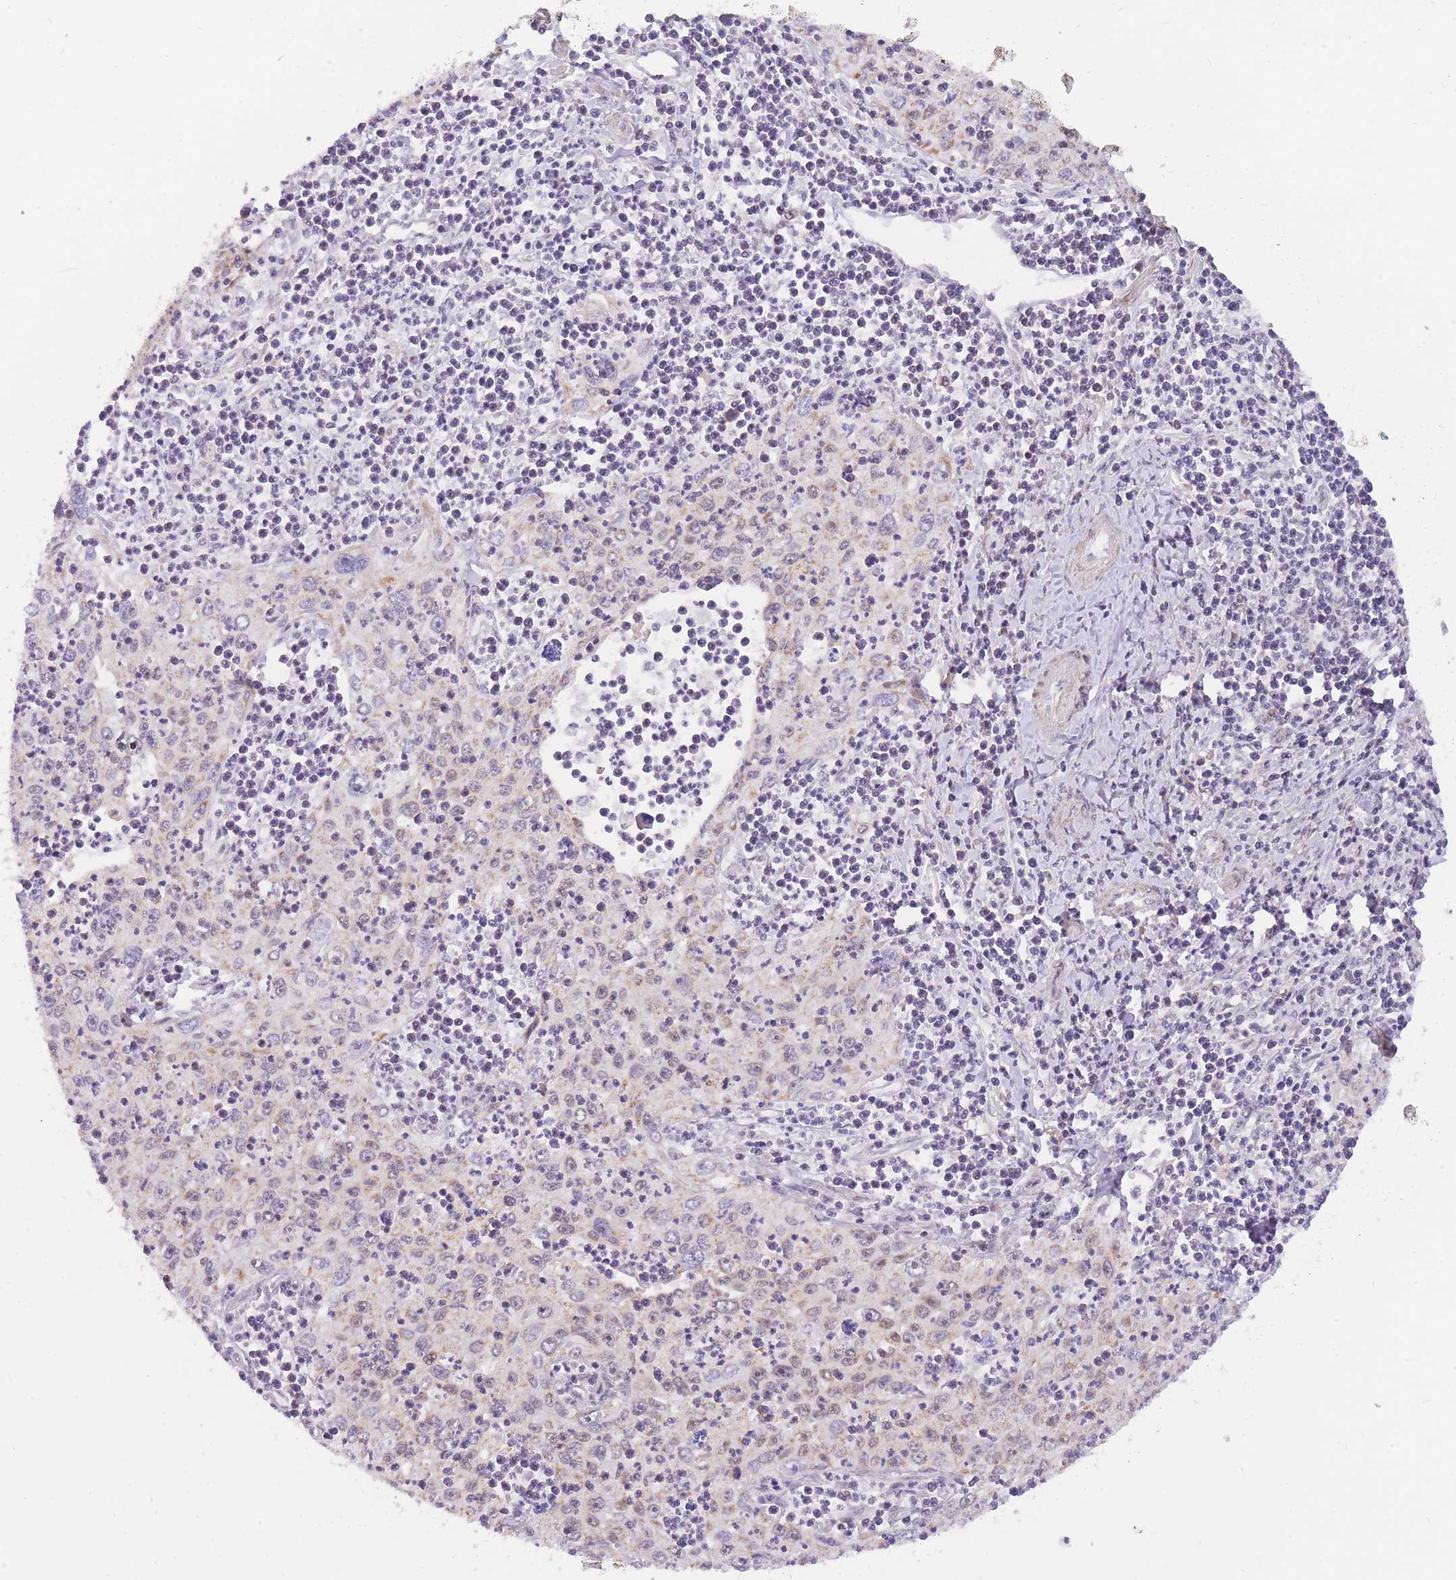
{"staining": {"intensity": "weak", "quantity": "25%-75%", "location": "cytoplasmic/membranous"}, "tissue": "cervical cancer", "cell_type": "Tumor cells", "image_type": "cancer", "snomed": [{"axis": "morphology", "description": "Squamous cell carcinoma, NOS"}, {"axis": "topography", "description": "Cervix"}], "caption": "A histopathology image of cervical squamous cell carcinoma stained for a protein shows weak cytoplasmic/membranous brown staining in tumor cells. Nuclei are stained in blue.", "gene": "MINDY2", "patient": {"sex": "female", "age": 30}}